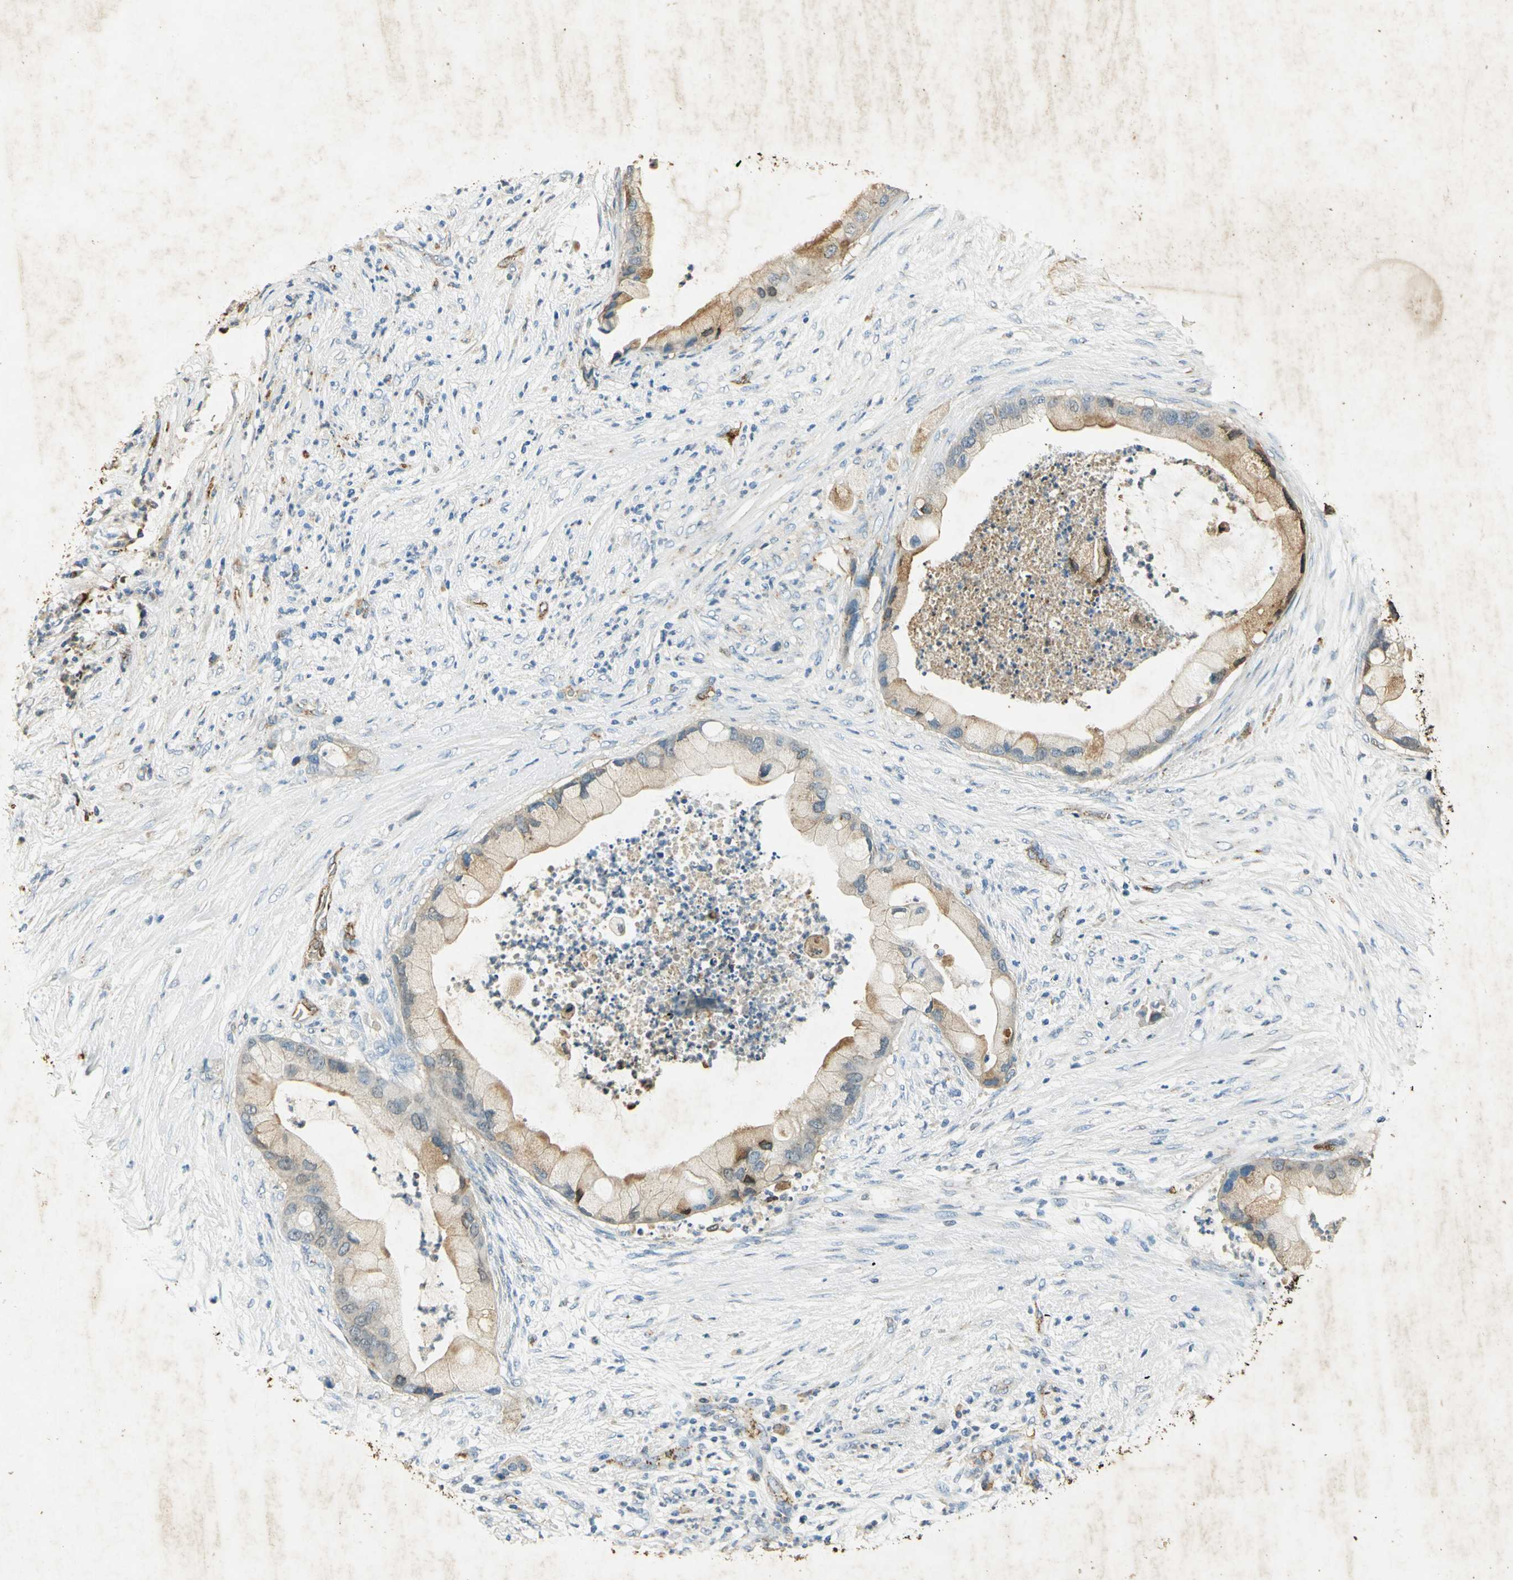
{"staining": {"intensity": "weak", "quantity": "25%-75%", "location": "cytoplasmic/membranous"}, "tissue": "pancreatic cancer", "cell_type": "Tumor cells", "image_type": "cancer", "snomed": [{"axis": "morphology", "description": "Adenocarcinoma, NOS"}, {"axis": "topography", "description": "Pancreas"}], "caption": "Weak cytoplasmic/membranous protein expression is appreciated in approximately 25%-75% of tumor cells in pancreatic adenocarcinoma.", "gene": "ANXA4", "patient": {"sex": "female", "age": 59}}